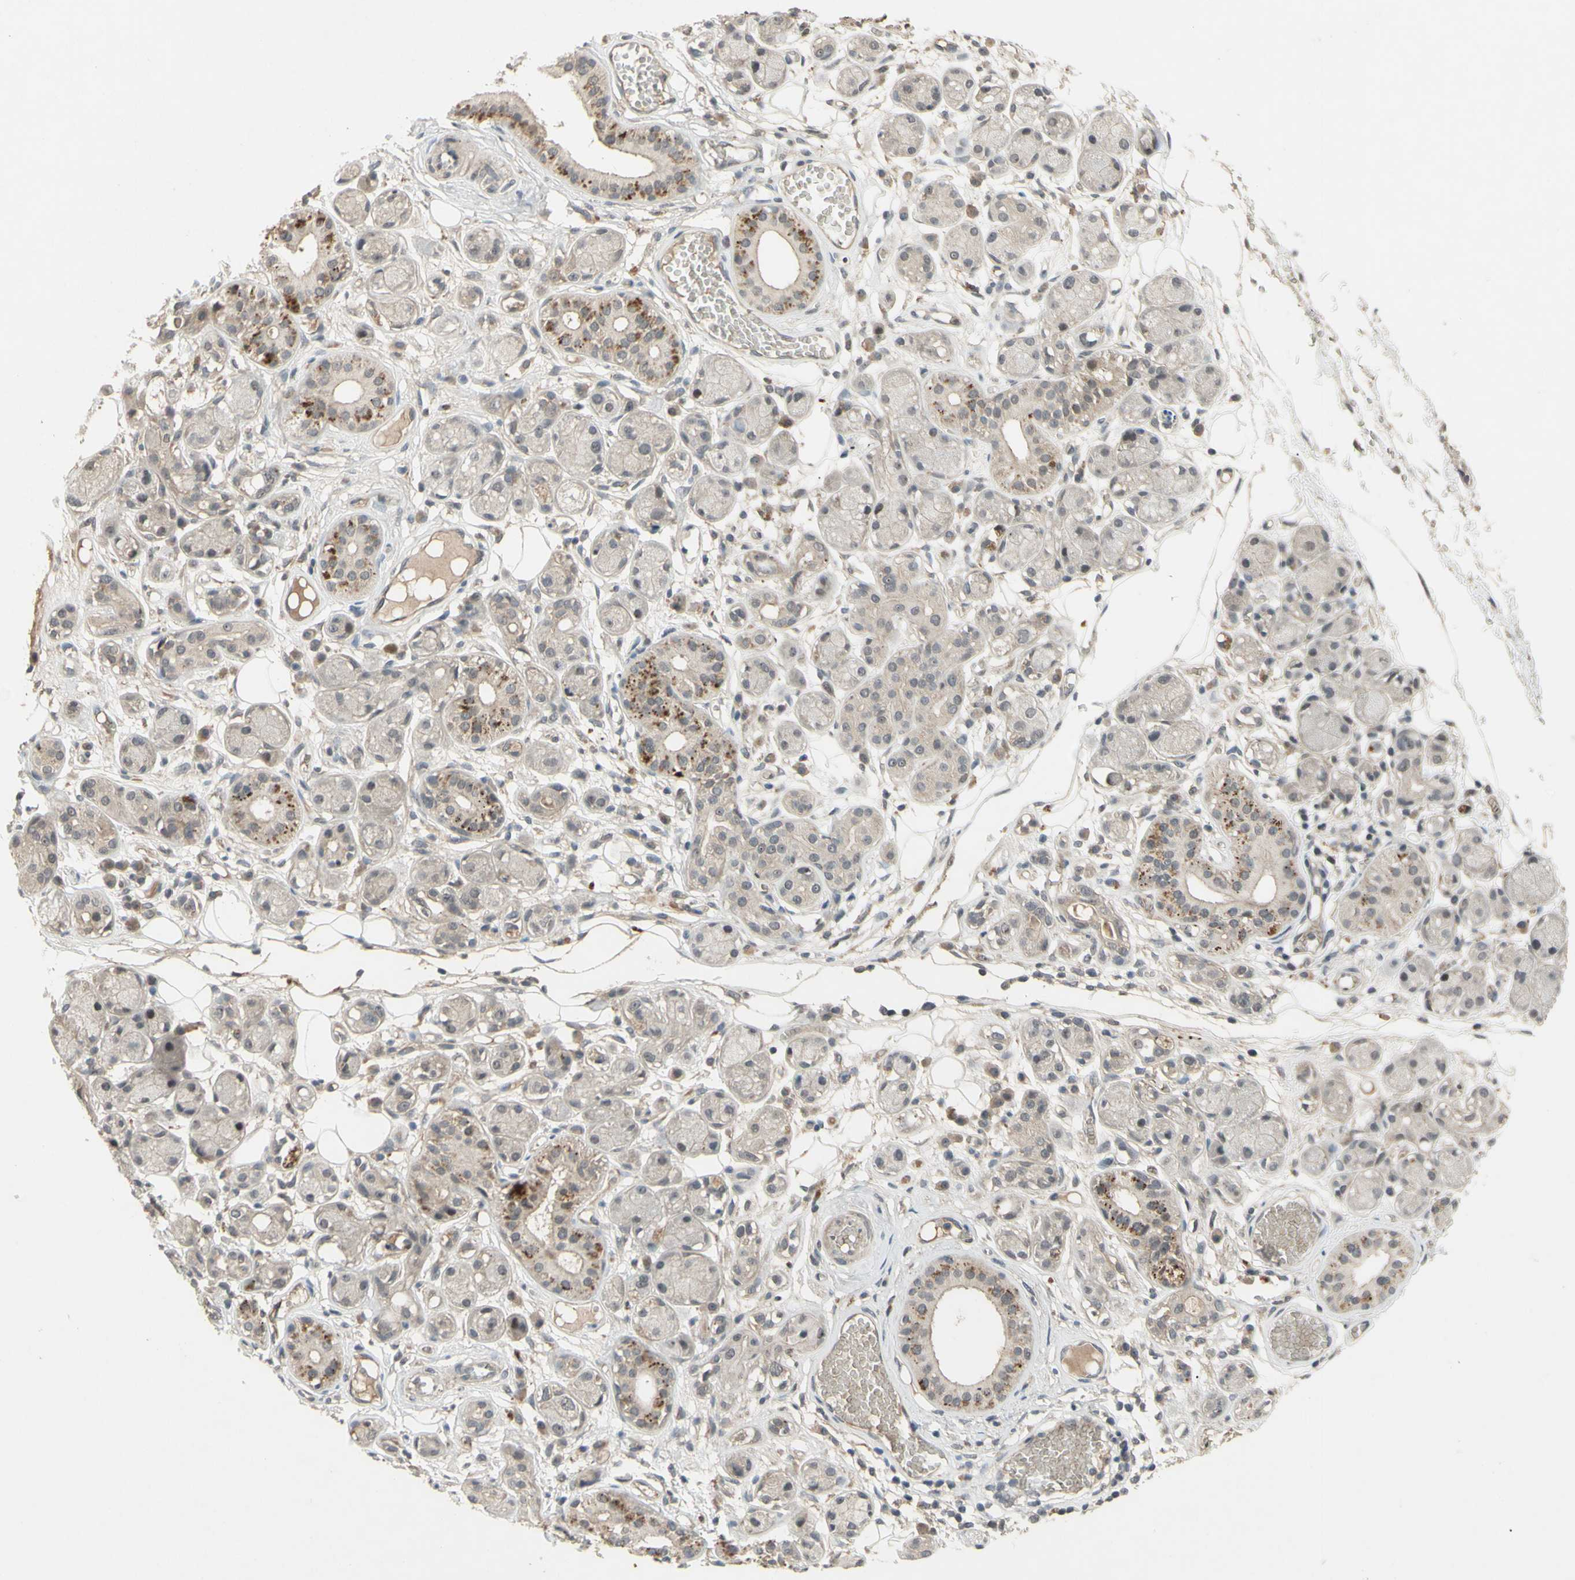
{"staining": {"intensity": "weak", "quantity": "25%-75%", "location": "cytoplasmic/membranous"}, "tissue": "adipose tissue", "cell_type": "Adipocytes", "image_type": "normal", "snomed": [{"axis": "morphology", "description": "Normal tissue, NOS"}, {"axis": "morphology", "description": "Inflammation, NOS"}, {"axis": "topography", "description": "Vascular tissue"}, {"axis": "topography", "description": "Salivary gland"}], "caption": "Adipose tissue was stained to show a protein in brown. There is low levels of weak cytoplasmic/membranous expression in about 25%-75% of adipocytes. The protein of interest is stained brown, and the nuclei are stained in blue (DAB (3,3'-diaminobenzidine) IHC with brightfield microscopy, high magnification).", "gene": "ALK", "patient": {"sex": "female", "age": 75}}